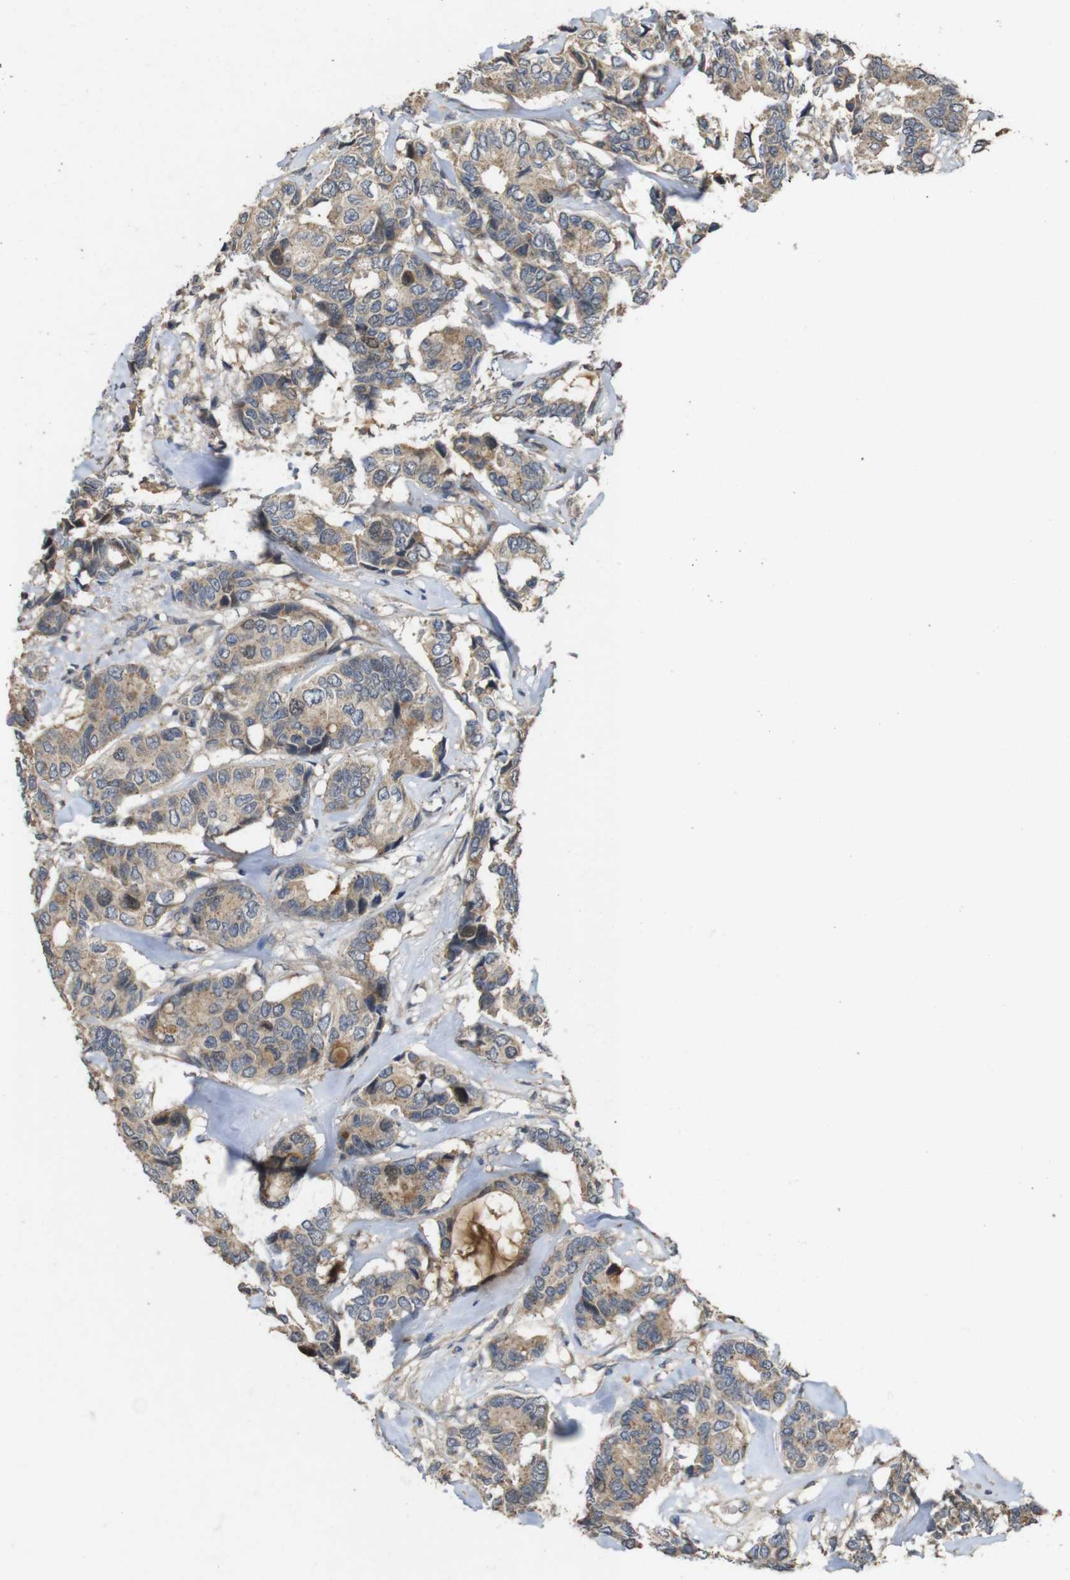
{"staining": {"intensity": "moderate", "quantity": ">75%", "location": "cytoplasmic/membranous"}, "tissue": "breast cancer", "cell_type": "Tumor cells", "image_type": "cancer", "snomed": [{"axis": "morphology", "description": "Duct carcinoma"}, {"axis": "topography", "description": "Breast"}], "caption": "Tumor cells reveal medium levels of moderate cytoplasmic/membranous staining in approximately >75% of cells in human infiltrating ductal carcinoma (breast).", "gene": "PCDHB10", "patient": {"sex": "female", "age": 87}}